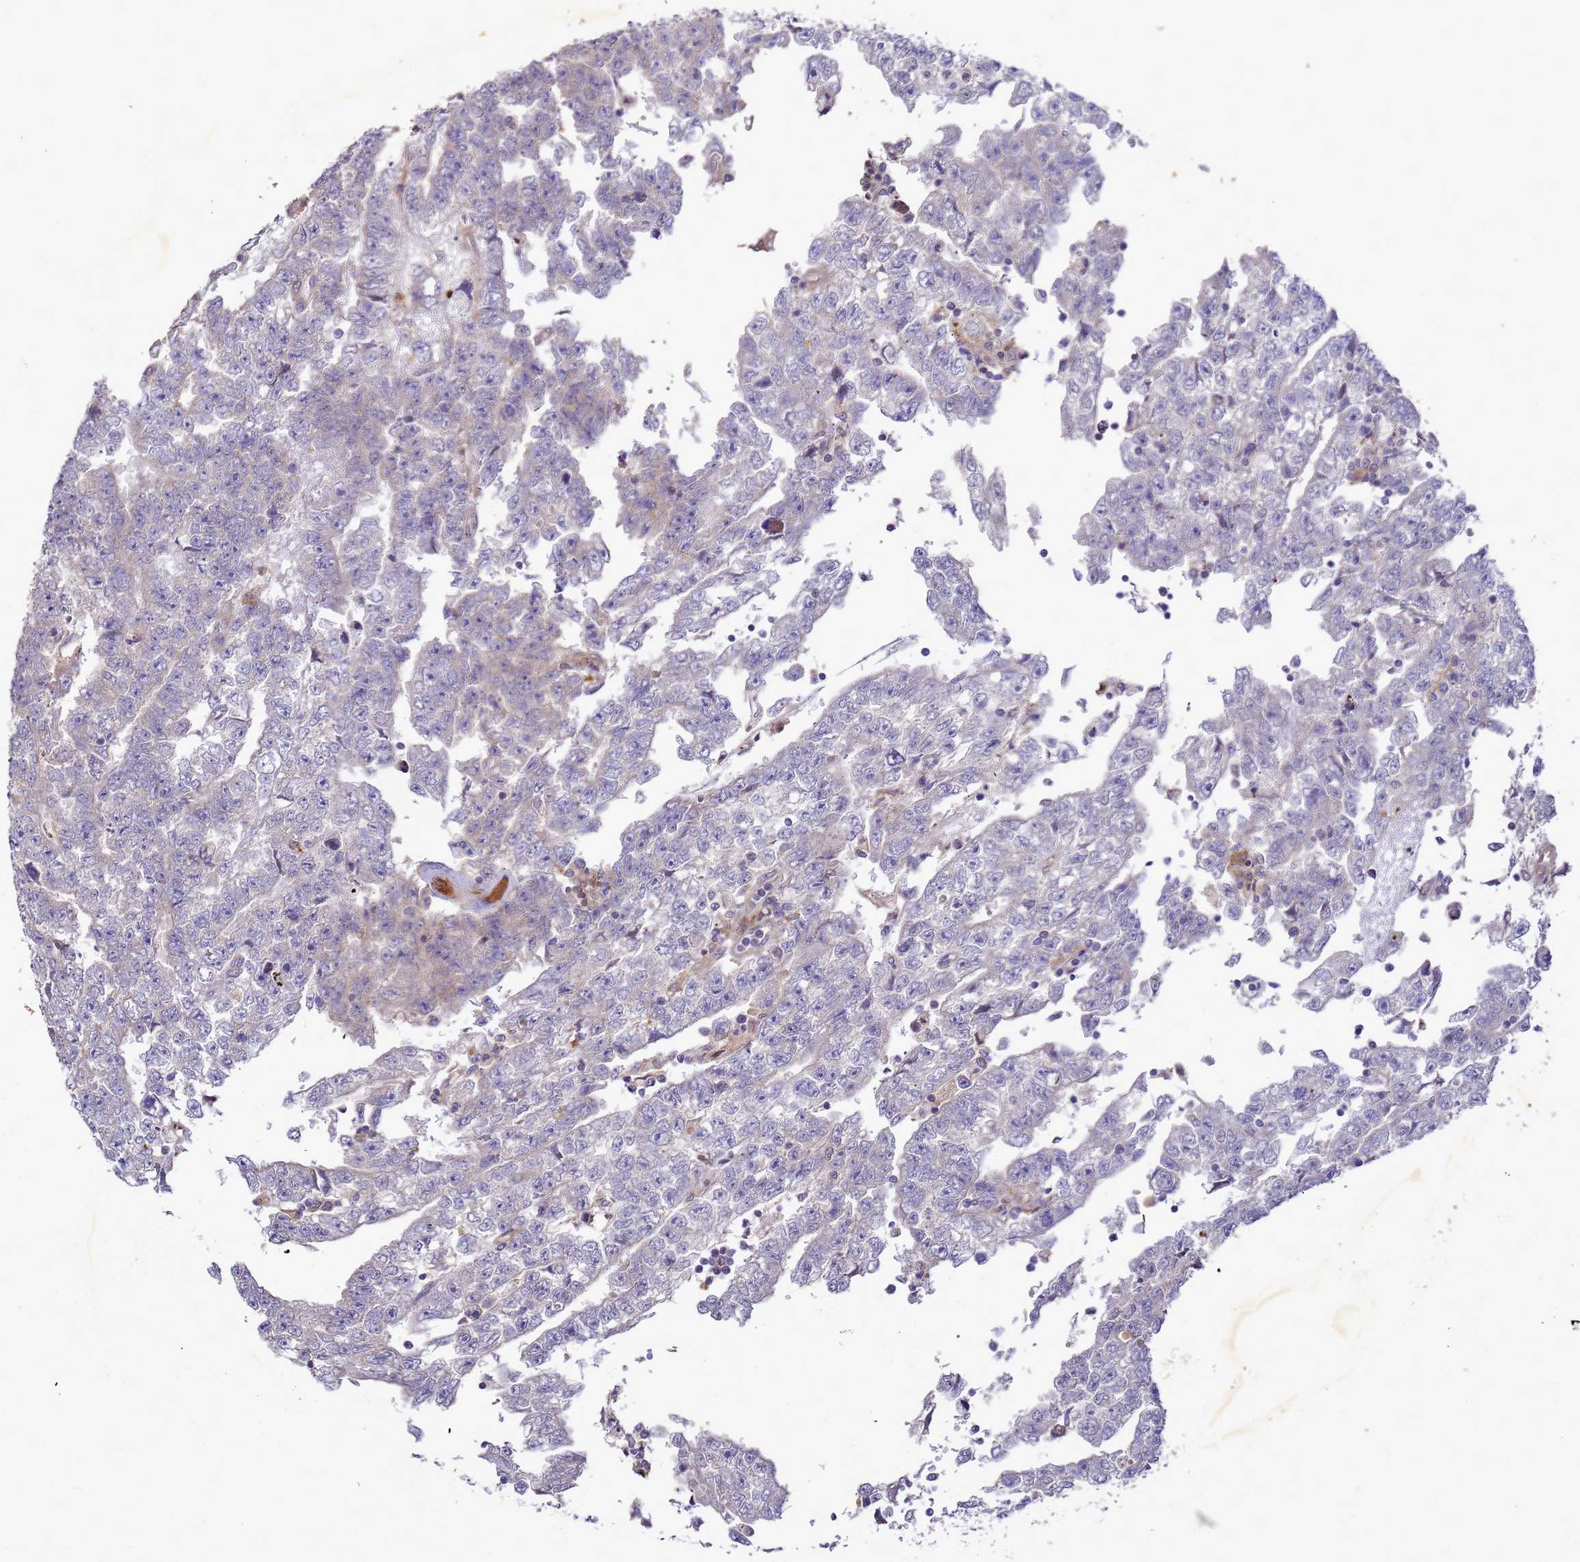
{"staining": {"intensity": "negative", "quantity": "none", "location": "none"}, "tissue": "testis cancer", "cell_type": "Tumor cells", "image_type": "cancer", "snomed": [{"axis": "morphology", "description": "Carcinoma, Embryonal, NOS"}, {"axis": "topography", "description": "Testis"}], "caption": "Immunohistochemistry (IHC) photomicrograph of neoplastic tissue: human testis cancer stained with DAB exhibits no significant protein expression in tumor cells.", "gene": "RNF215", "patient": {"sex": "male", "age": 25}}